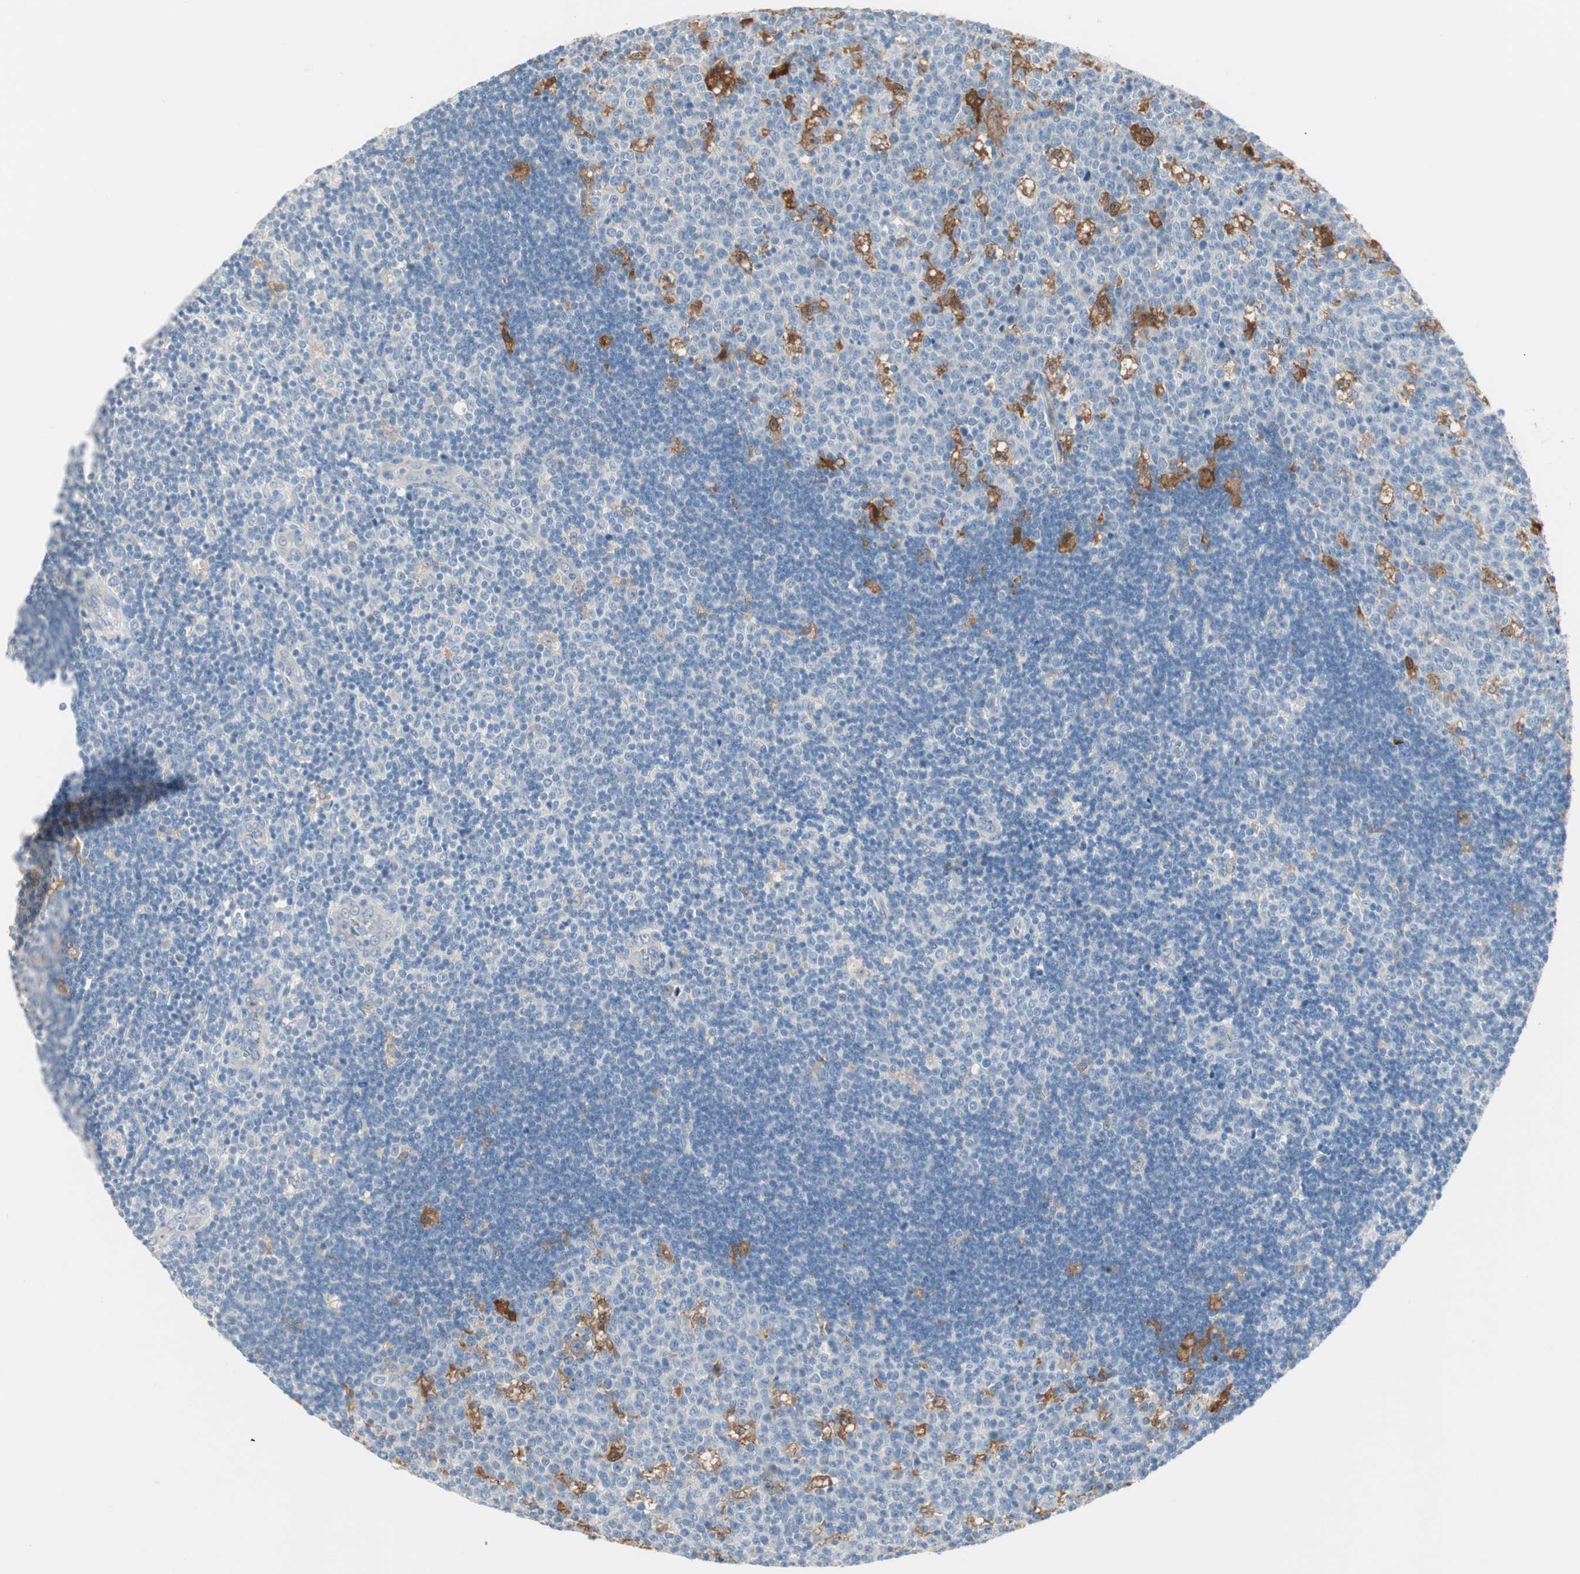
{"staining": {"intensity": "negative", "quantity": "none", "location": "none"}, "tissue": "lymph node", "cell_type": "Germinal center cells", "image_type": "normal", "snomed": [{"axis": "morphology", "description": "Normal tissue, NOS"}, {"axis": "topography", "description": "Lymph node"}, {"axis": "topography", "description": "Salivary gland"}], "caption": "This is an IHC image of benign lymph node. There is no expression in germinal center cells.", "gene": "SULT1C2", "patient": {"sex": "male", "age": 8}}